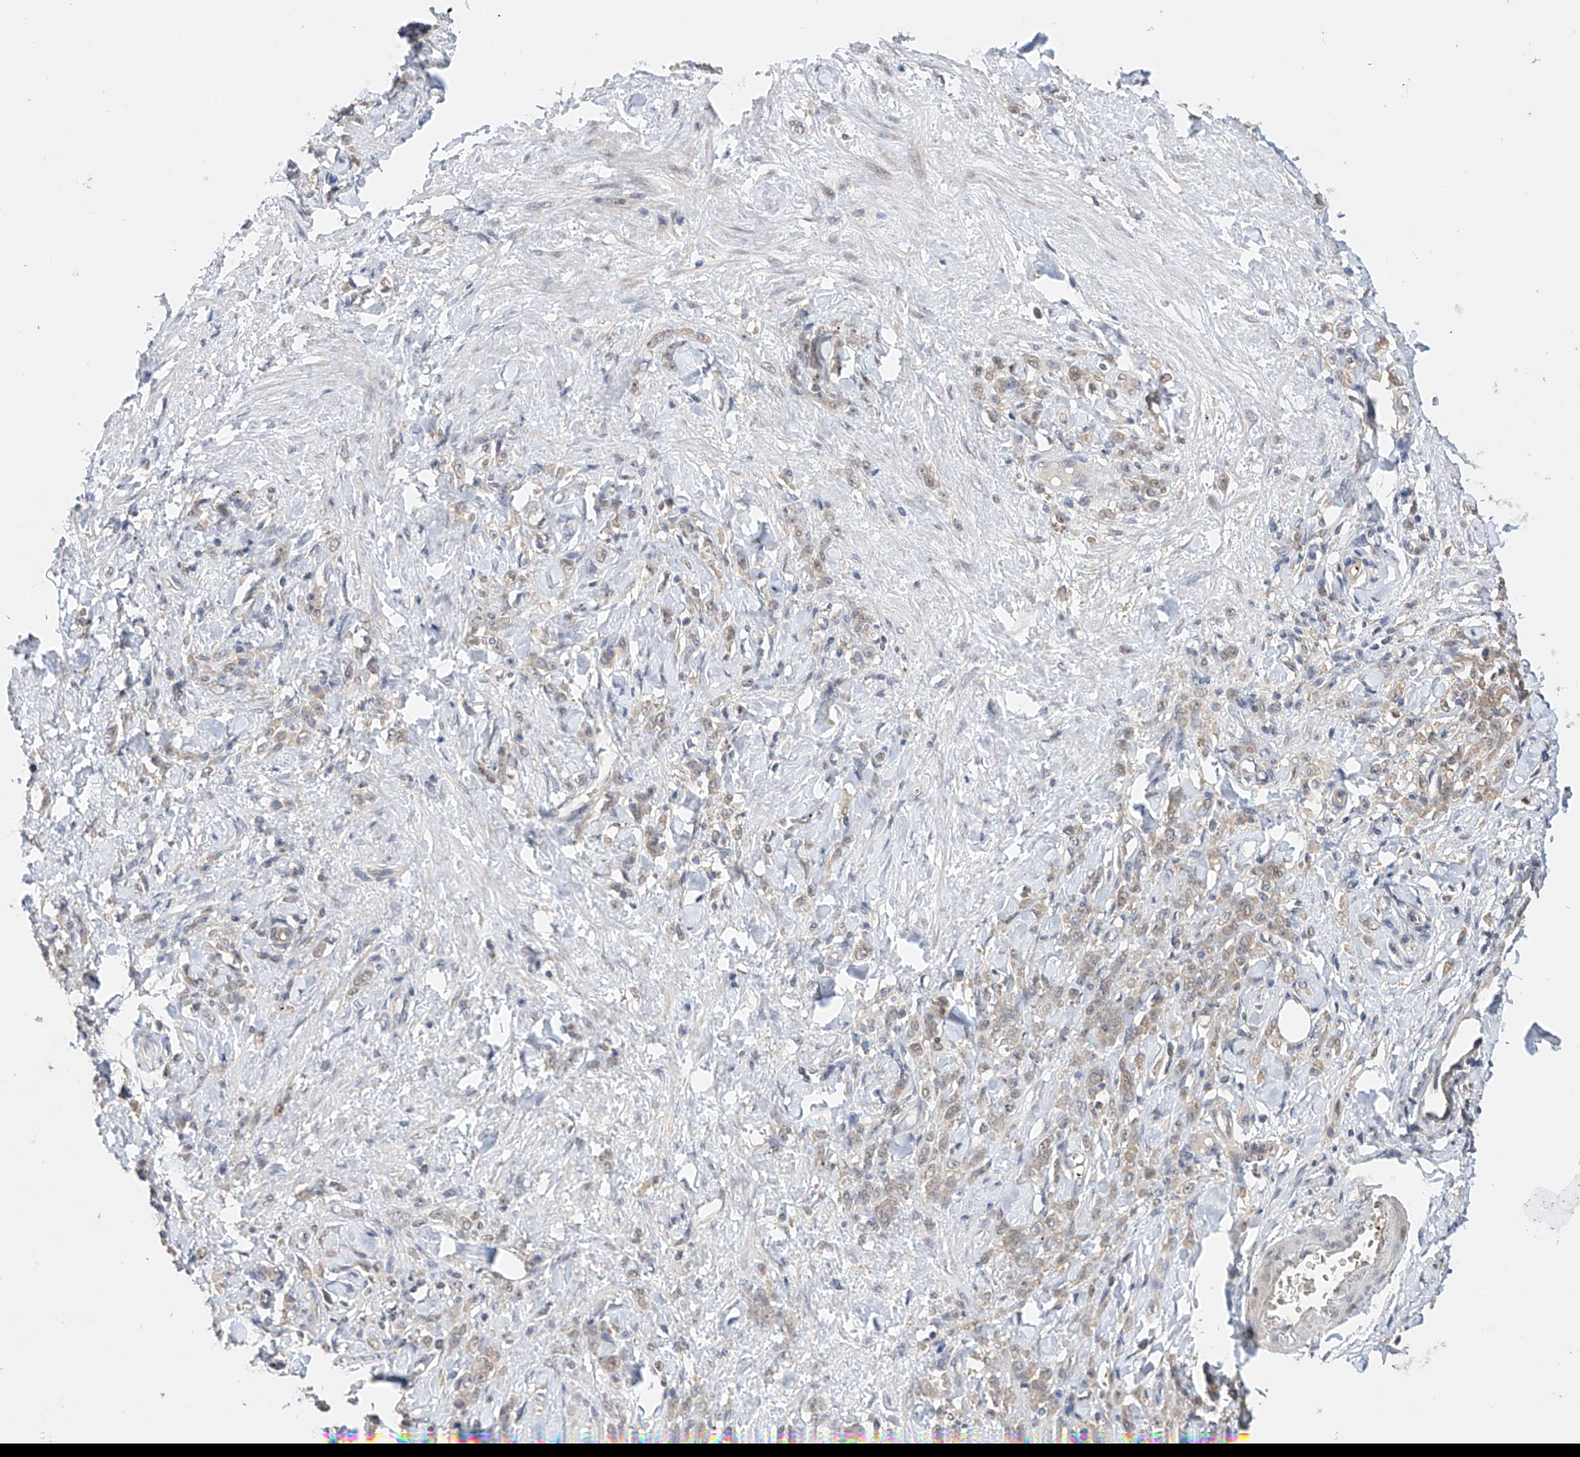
{"staining": {"intensity": "negative", "quantity": "none", "location": "none"}, "tissue": "stomach cancer", "cell_type": "Tumor cells", "image_type": "cancer", "snomed": [{"axis": "morphology", "description": "Normal tissue, NOS"}, {"axis": "morphology", "description": "Adenocarcinoma, NOS"}, {"axis": "topography", "description": "Stomach"}], "caption": "Immunohistochemistry (IHC) of stomach adenocarcinoma demonstrates no positivity in tumor cells.", "gene": "ZFHX2", "patient": {"sex": "male", "age": 82}}